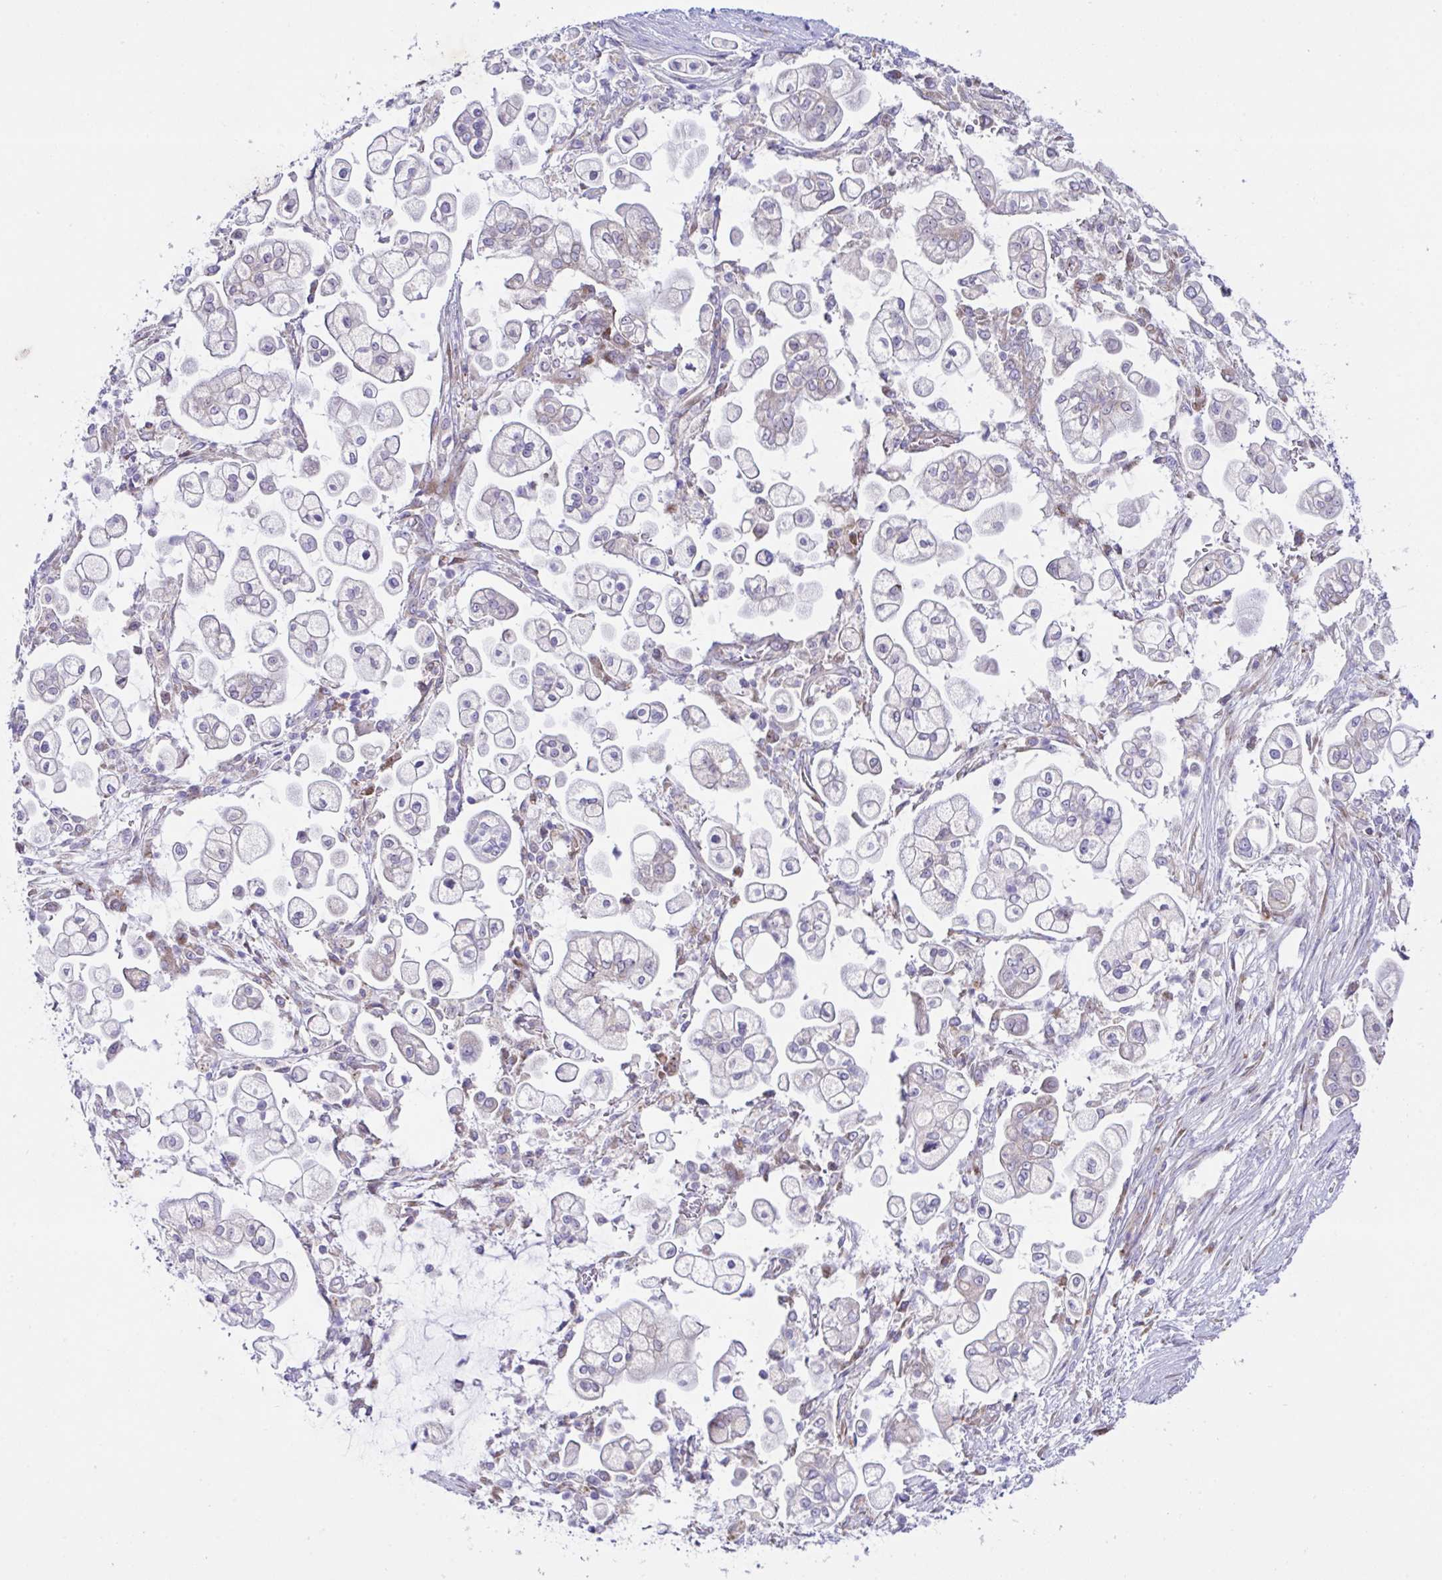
{"staining": {"intensity": "negative", "quantity": "none", "location": "none"}, "tissue": "pancreatic cancer", "cell_type": "Tumor cells", "image_type": "cancer", "snomed": [{"axis": "morphology", "description": "Adenocarcinoma, NOS"}, {"axis": "topography", "description": "Pancreas"}], "caption": "This is an immunohistochemistry (IHC) micrograph of human adenocarcinoma (pancreatic). There is no staining in tumor cells.", "gene": "FAU", "patient": {"sex": "female", "age": 69}}